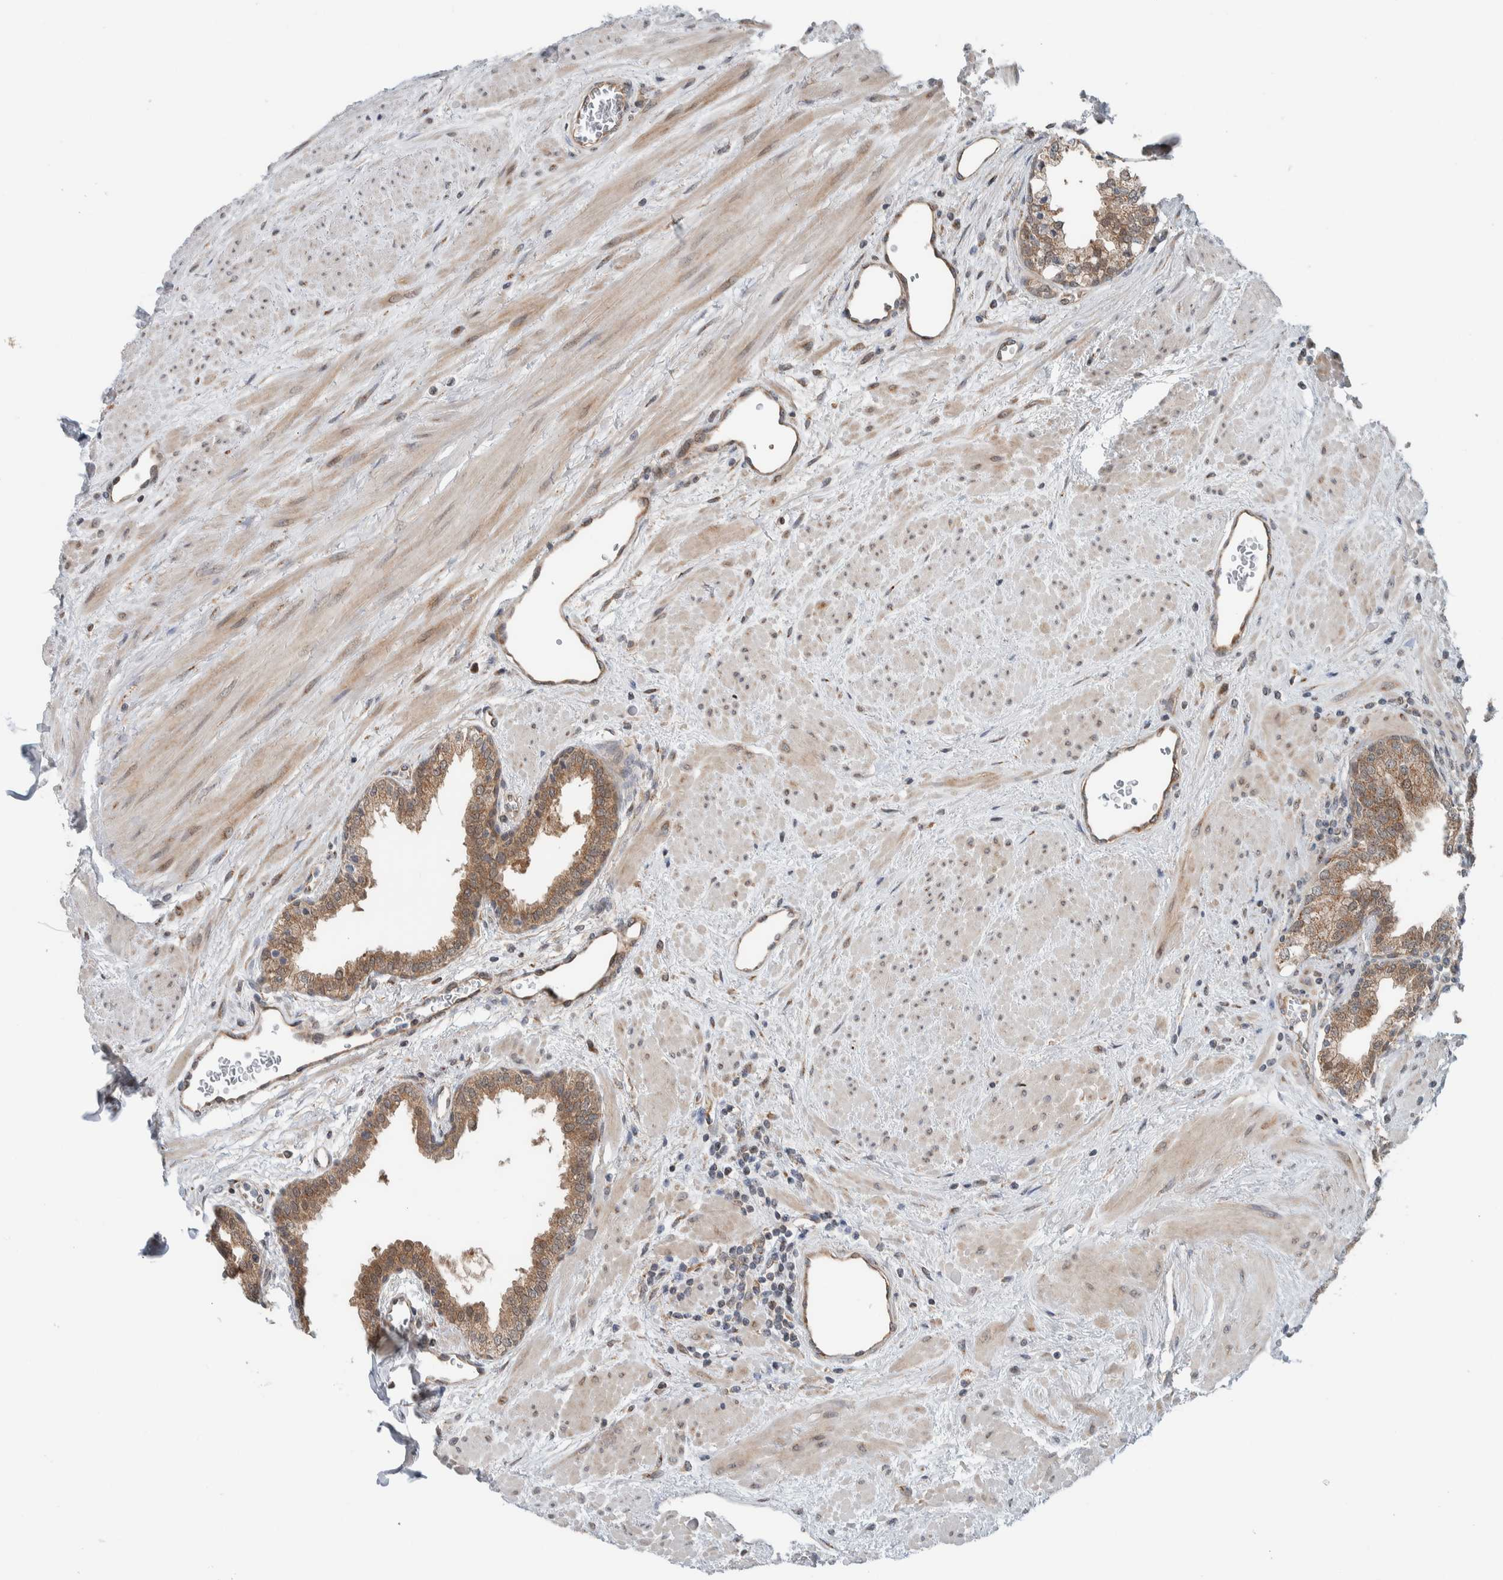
{"staining": {"intensity": "moderate", "quantity": ">75%", "location": "cytoplasmic/membranous"}, "tissue": "prostate", "cell_type": "Glandular cells", "image_type": "normal", "snomed": [{"axis": "morphology", "description": "Normal tissue, NOS"}, {"axis": "topography", "description": "Prostate"}], "caption": "Immunohistochemistry of normal prostate shows medium levels of moderate cytoplasmic/membranous positivity in approximately >75% of glandular cells. The protein of interest is stained brown, and the nuclei are stained in blue (DAB IHC with brightfield microscopy, high magnification).", "gene": "RERE", "patient": {"sex": "male", "age": 51}}